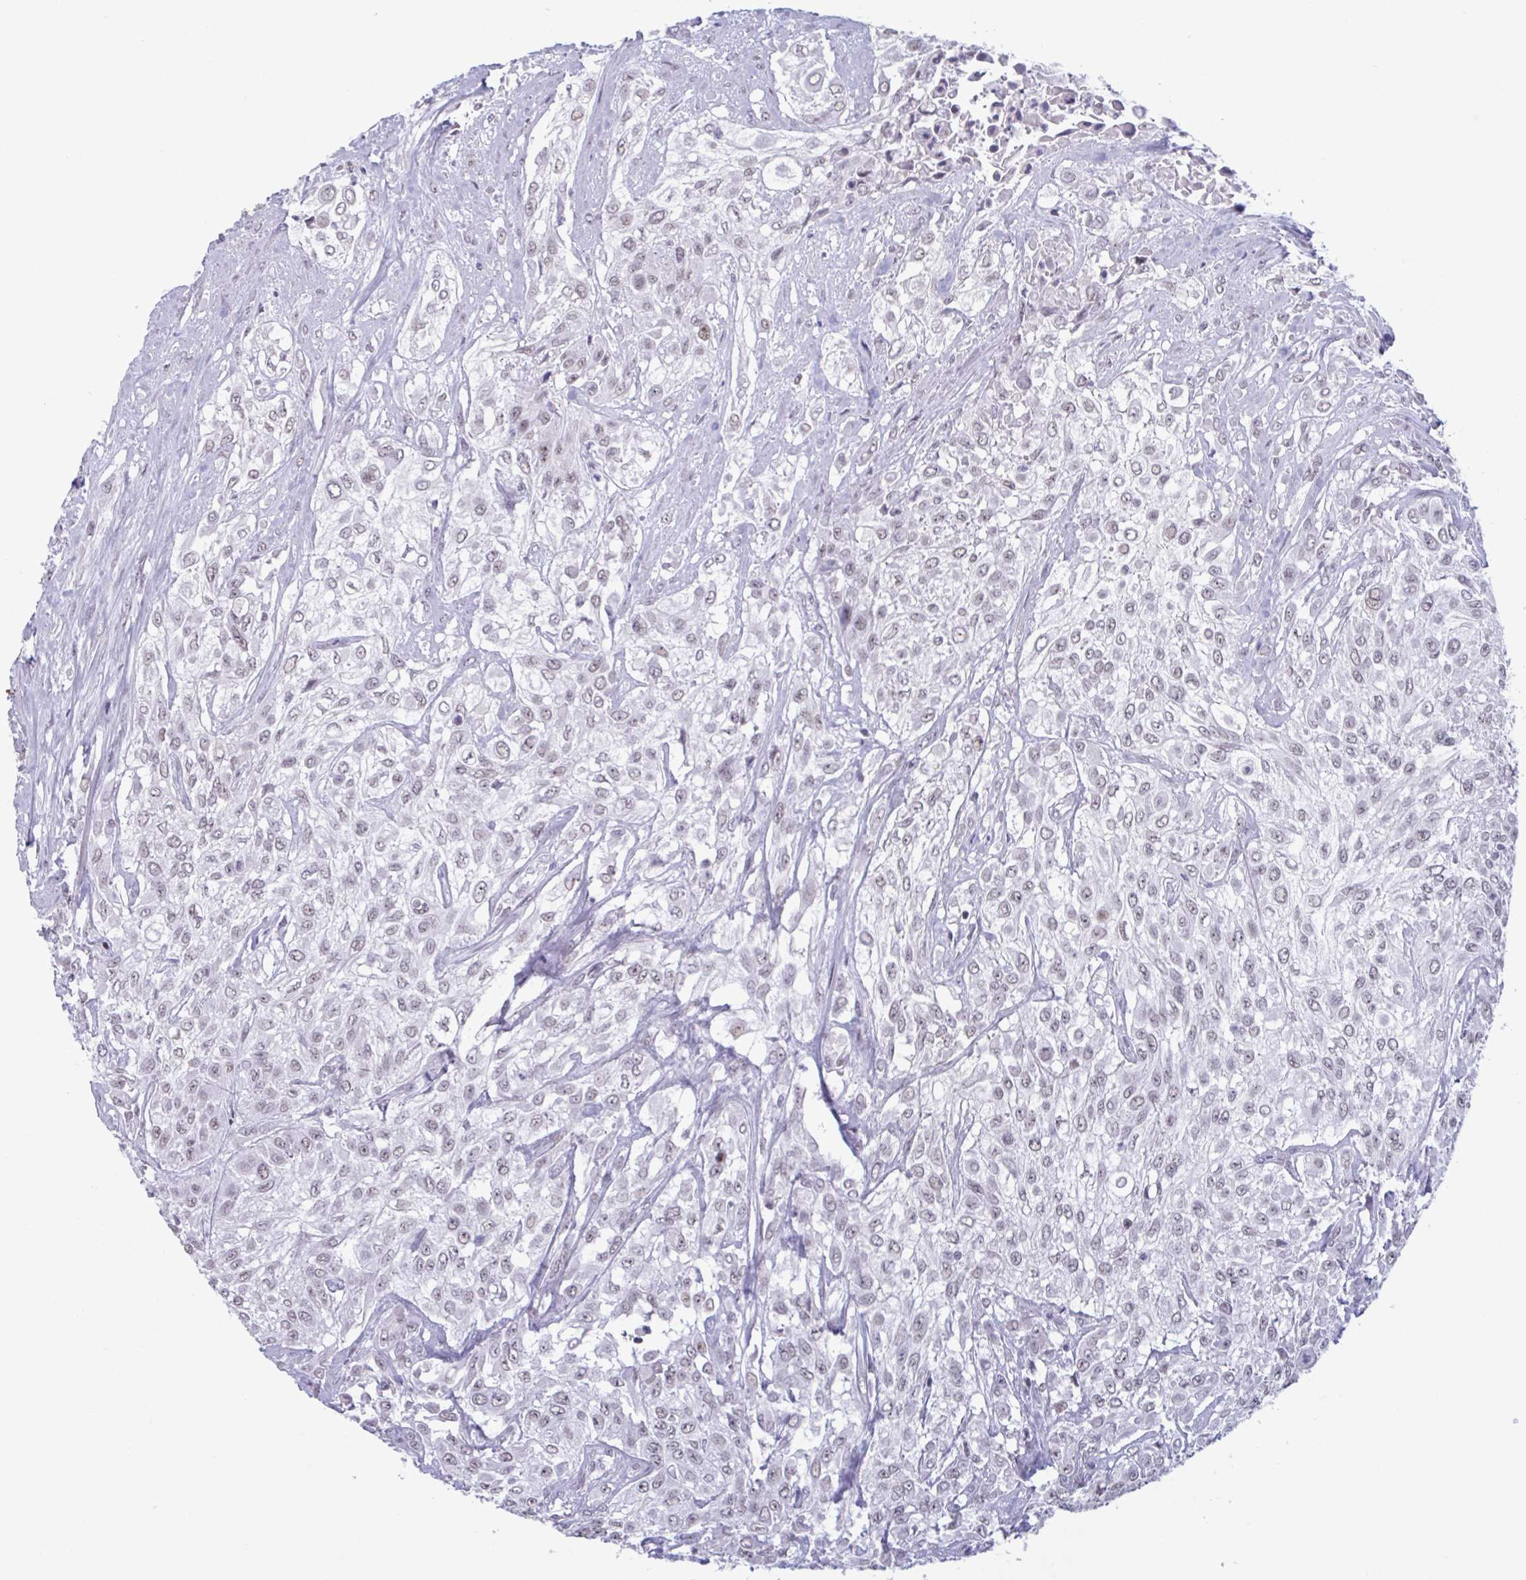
{"staining": {"intensity": "weak", "quantity": "25%-75%", "location": "nuclear"}, "tissue": "urothelial cancer", "cell_type": "Tumor cells", "image_type": "cancer", "snomed": [{"axis": "morphology", "description": "Urothelial carcinoma, High grade"}, {"axis": "topography", "description": "Urinary bladder"}], "caption": "Immunohistochemical staining of urothelial cancer shows low levels of weak nuclear positivity in about 25%-75% of tumor cells.", "gene": "HSD17B6", "patient": {"sex": "male", "age": 57}}